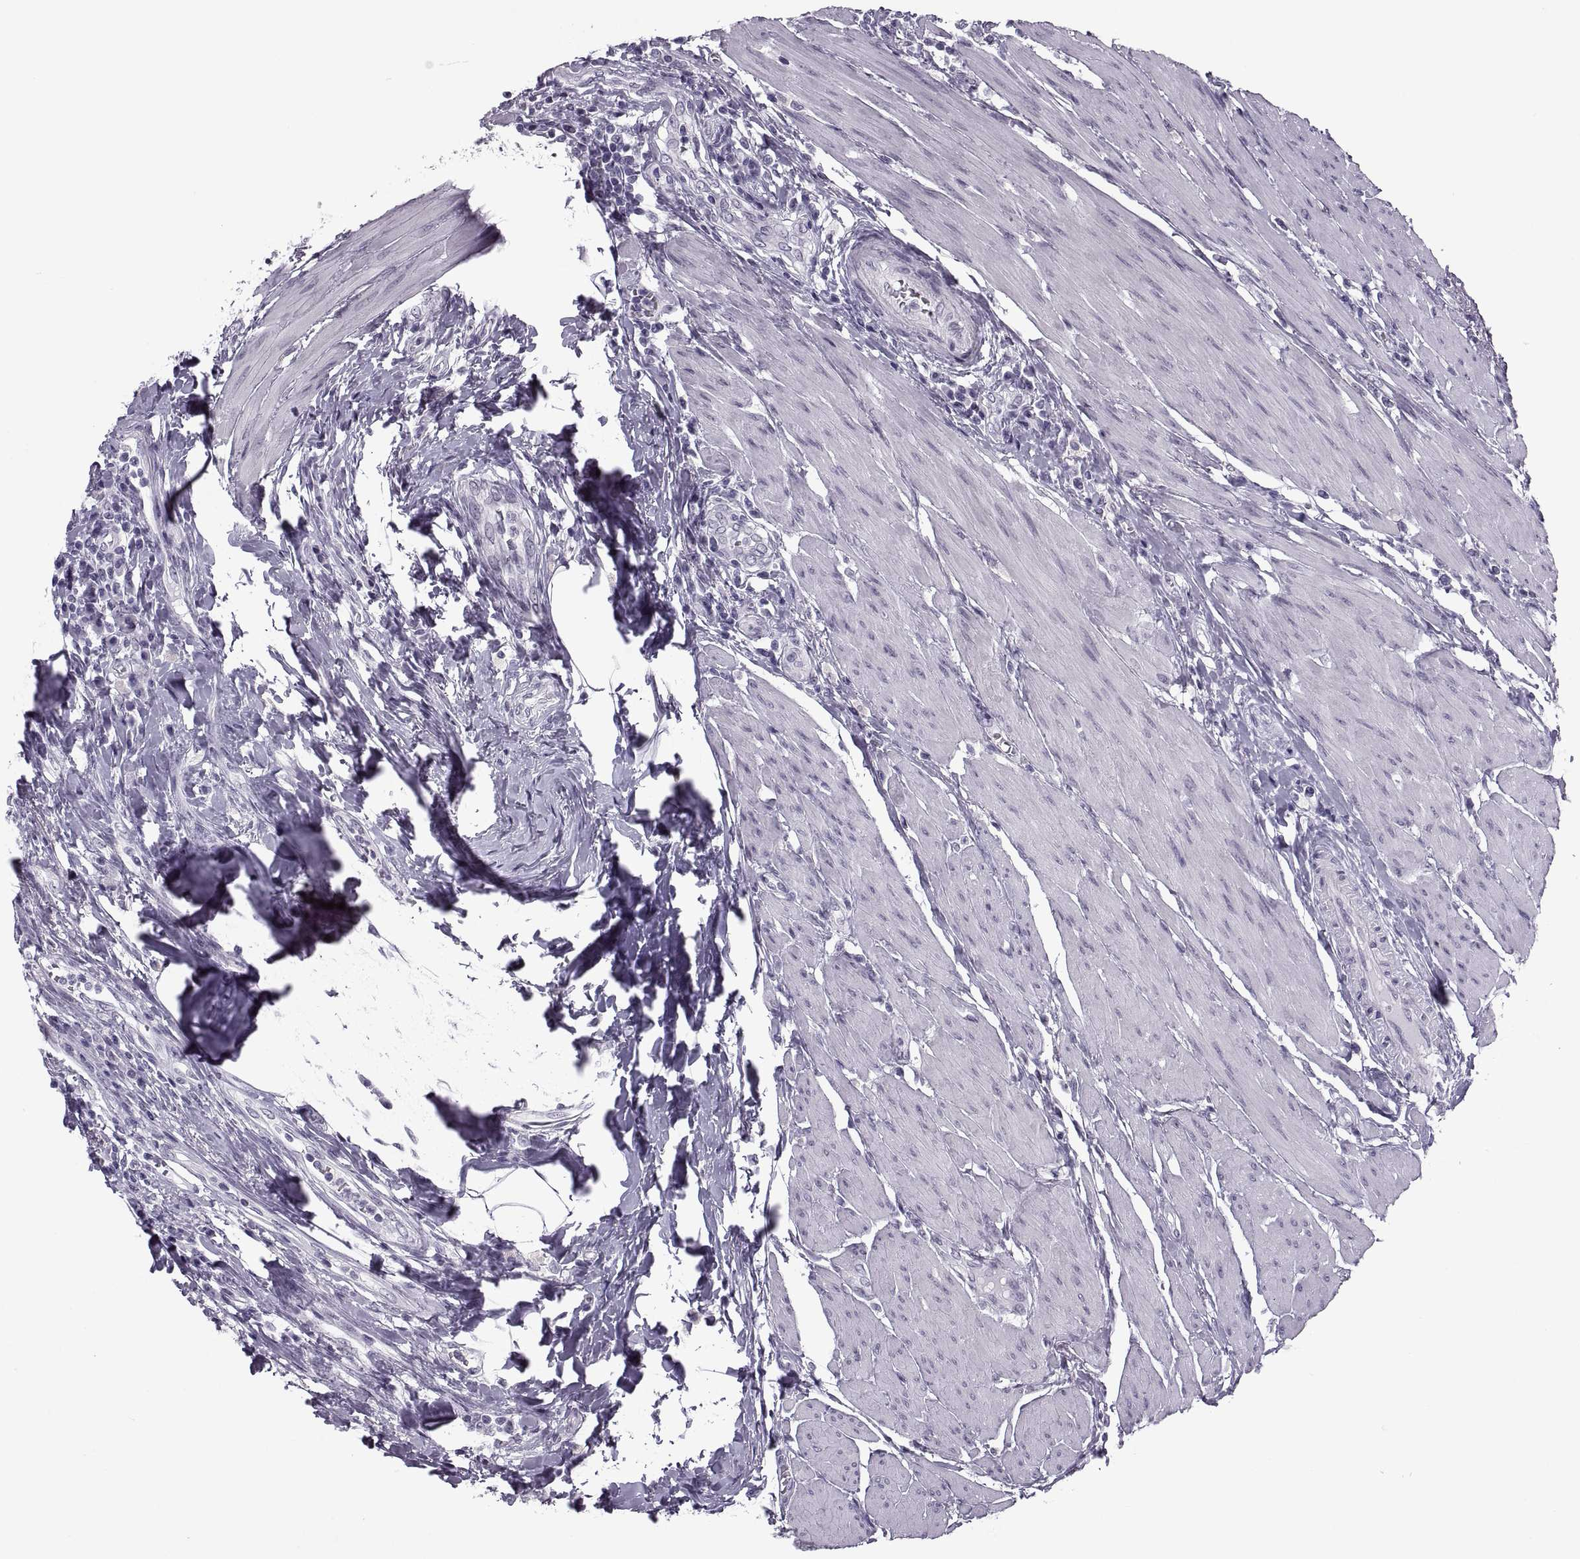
{"staining": {"intensity": "negative", "quantity": "none", "location": "none"}, "tissue": "urothelial cancer", "cell_type": "Tumor cells", "image_type": "cancer", "snomed": [{"axis": "morphology", "description": "Urothelial carcinoma, High grade"}, {"axis": "topography", "description": "Urinary bladder"}], "caption": "A high-resolution histopathology image shows immunohistochemistry (IHC) staining of urothelial cancer, which displays no significant expression in tumor cells.", "gene": "TBC1D3G", "patient": {"sex": "female", "age": 58}}